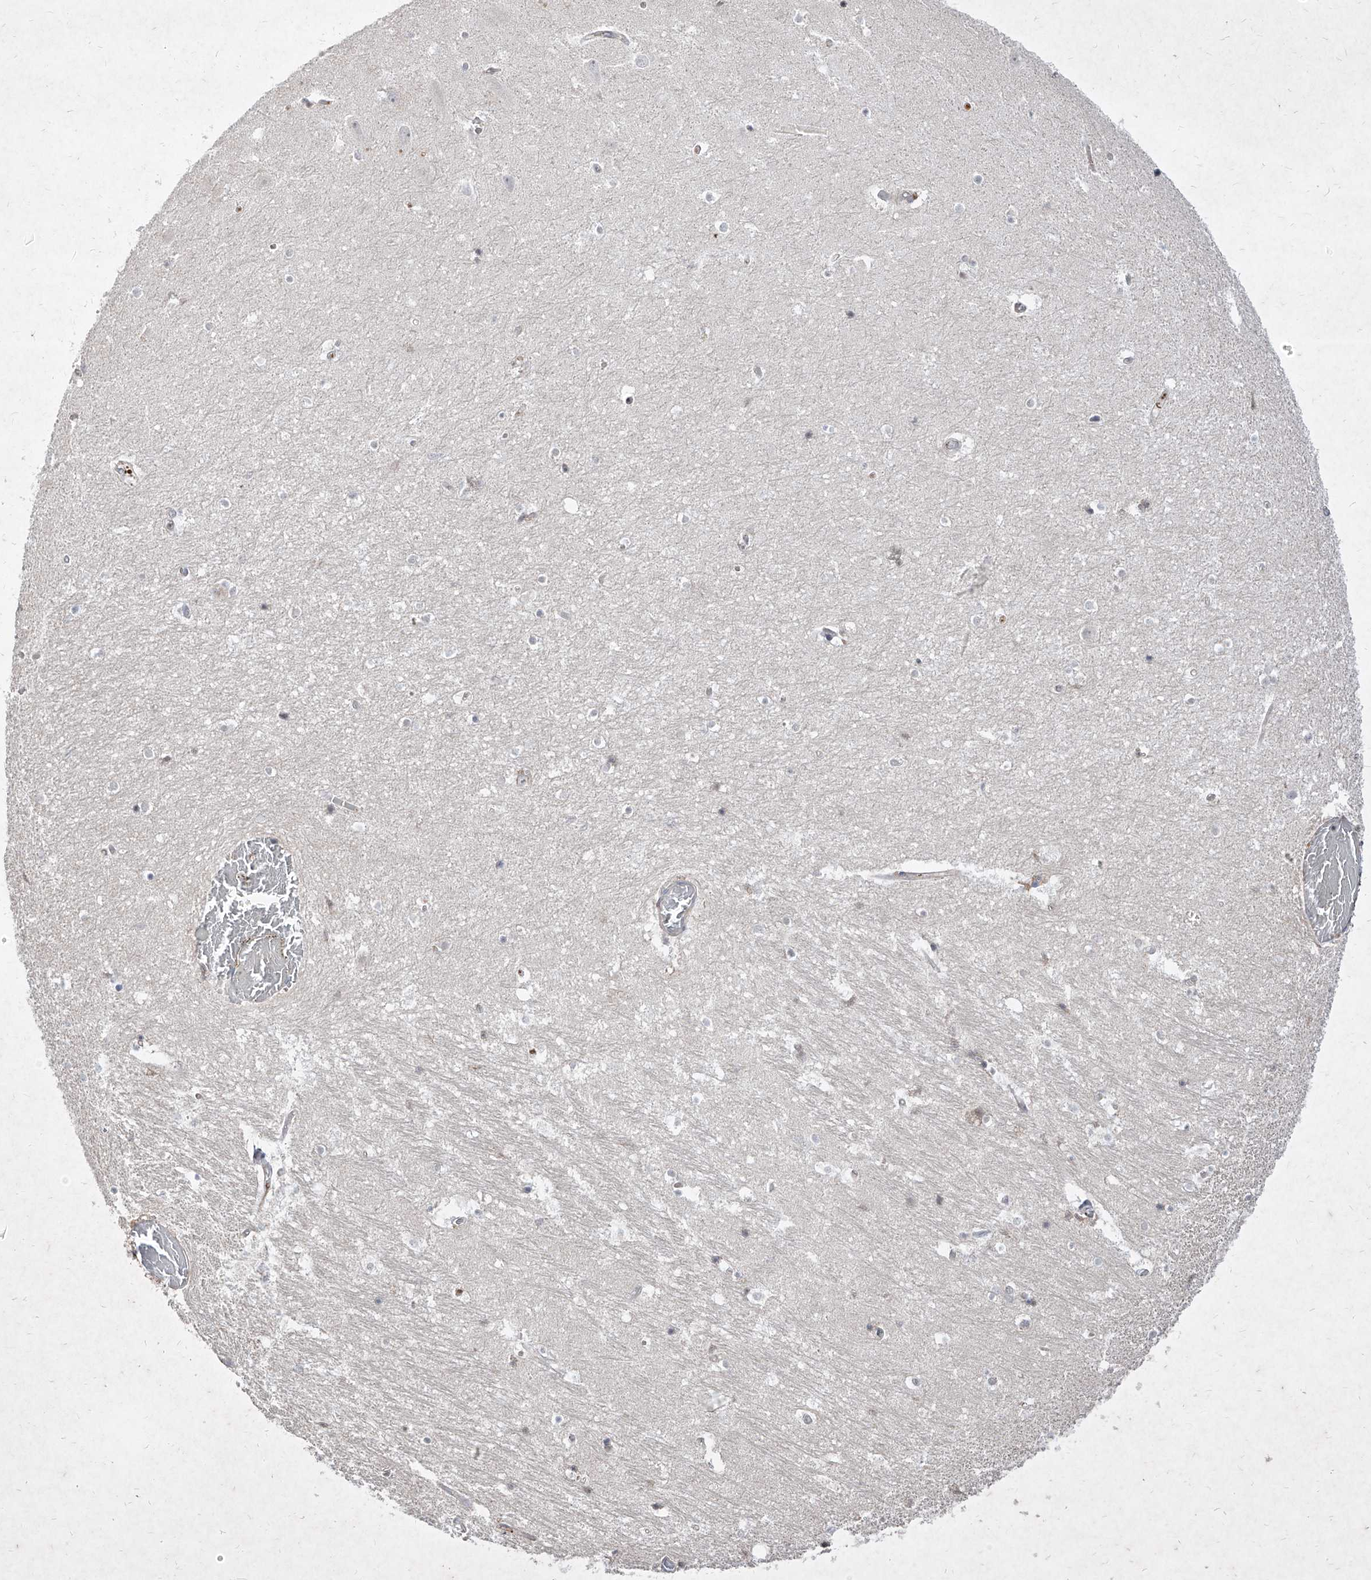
{"staining": {"intensity": "negative", "quantity": "none", "location": "none"}, "tissue": "hippocampus", "cell_type": "Glial cells", "image_type": "normal", "snomed": [{"axis": "morphology", "description": "Normal tissue, NOS"}, {"axis": "topography", "description": "Hippocampus"}], "caption": "Immunohistochemical staining of benign hippocampus demonstrates no significant staining in glial cells. (DAB (3,3'-diaminobenzidine) IHC visualized using brightfield microscopy, high magnification).", "gene": "C4A", "patient": {"sex": "female", "age": 52}}